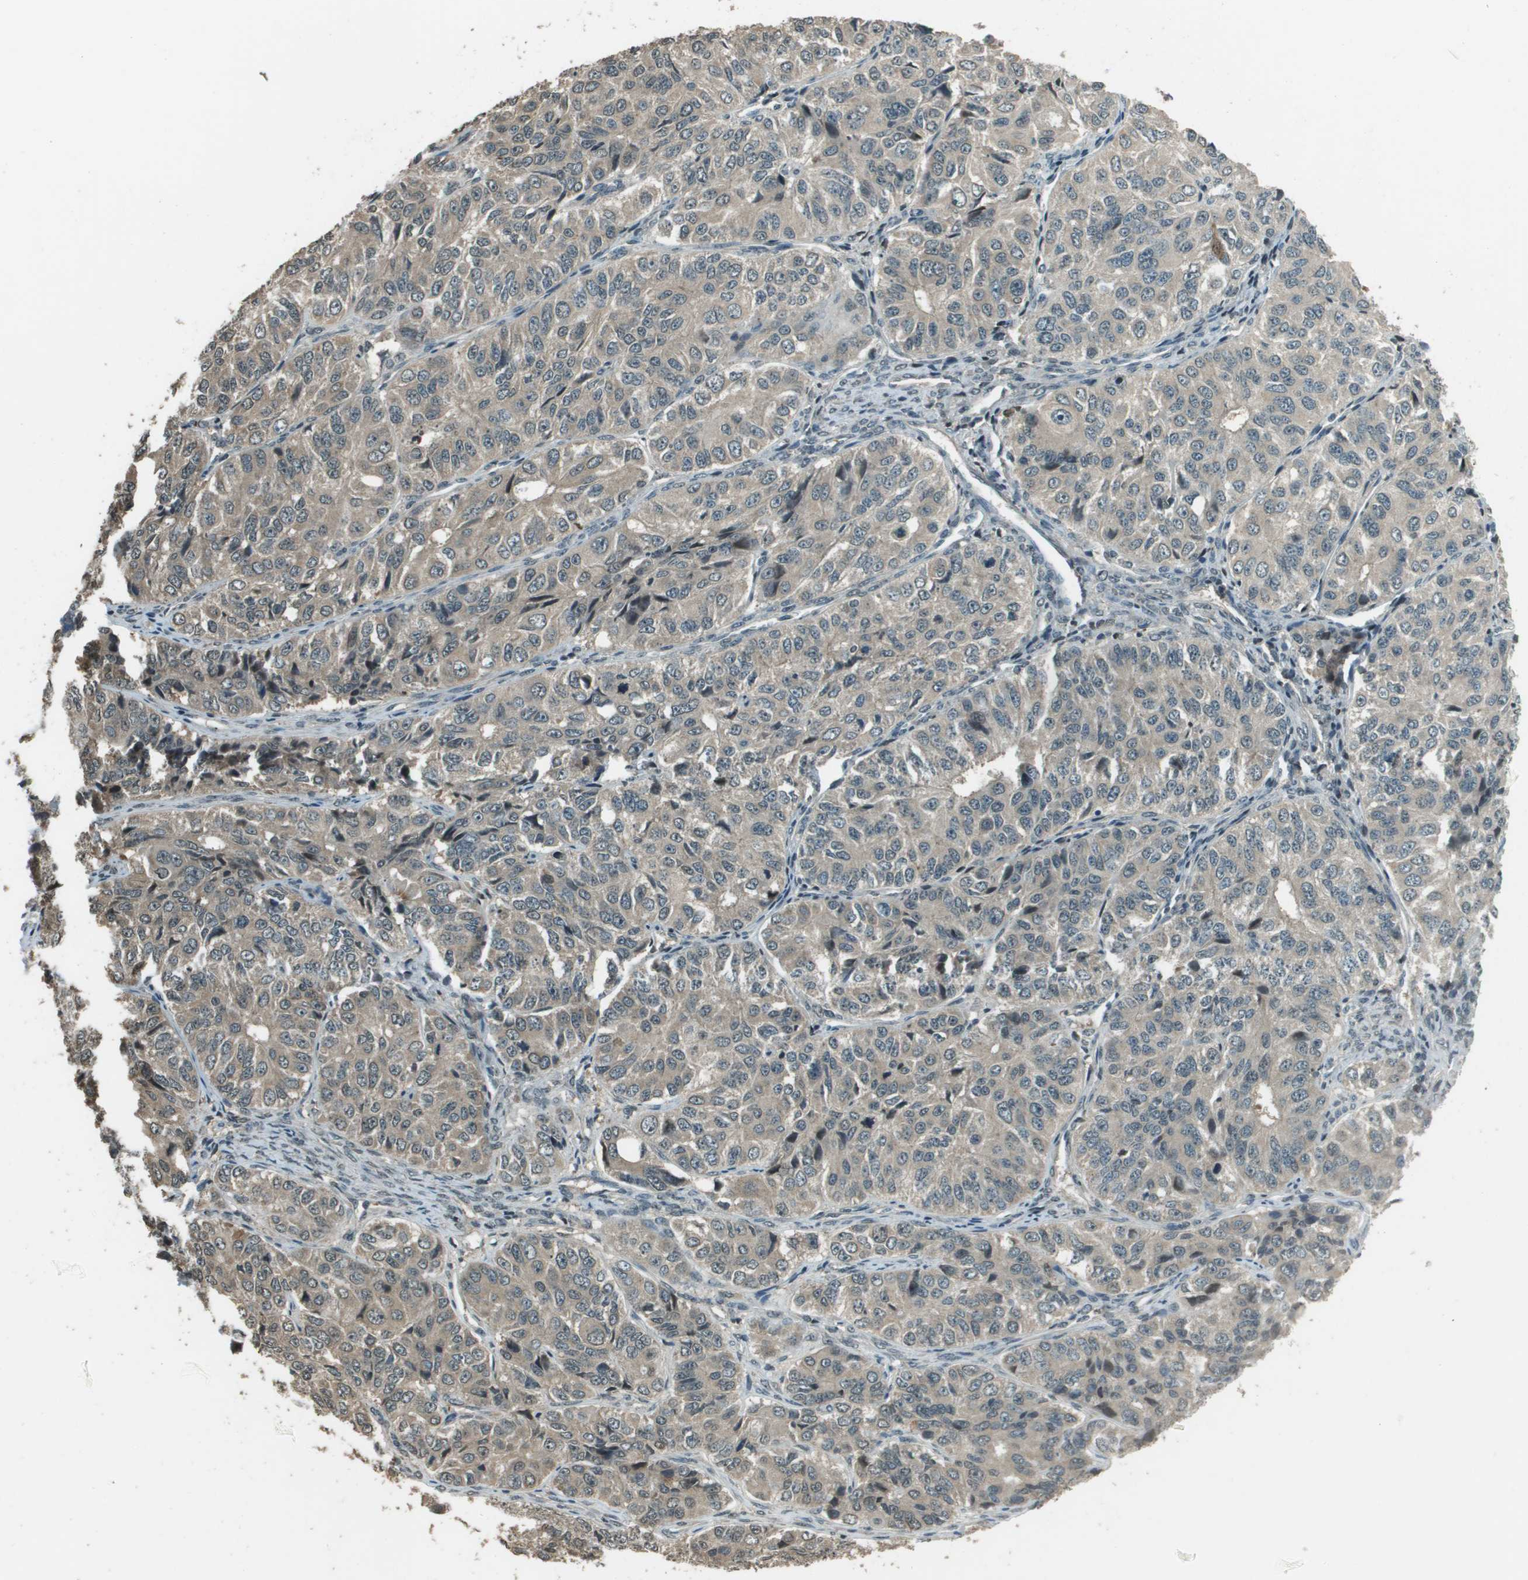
{"staining": {"intensity": "weak", "quantity": ">75%", "location": "cytoplasmic/membranous"}, "tissue": "ovarian cancer", "cell_type": "Tumor cells", "image_type": "cancer", "snomed": [{"axis": "morphology", "description": "Carcinoma, endometroid"}, {"axis": "topography", "description": "Ovary"}], "caption": "Brown immunohistochemical staining in human ovarian endometroid carcinoma displays weak cytoplasmic/membranous expression in about >75% of tumor cells.", "gene": "SDC3", "patient": {"sex": "female", "age": 51}}